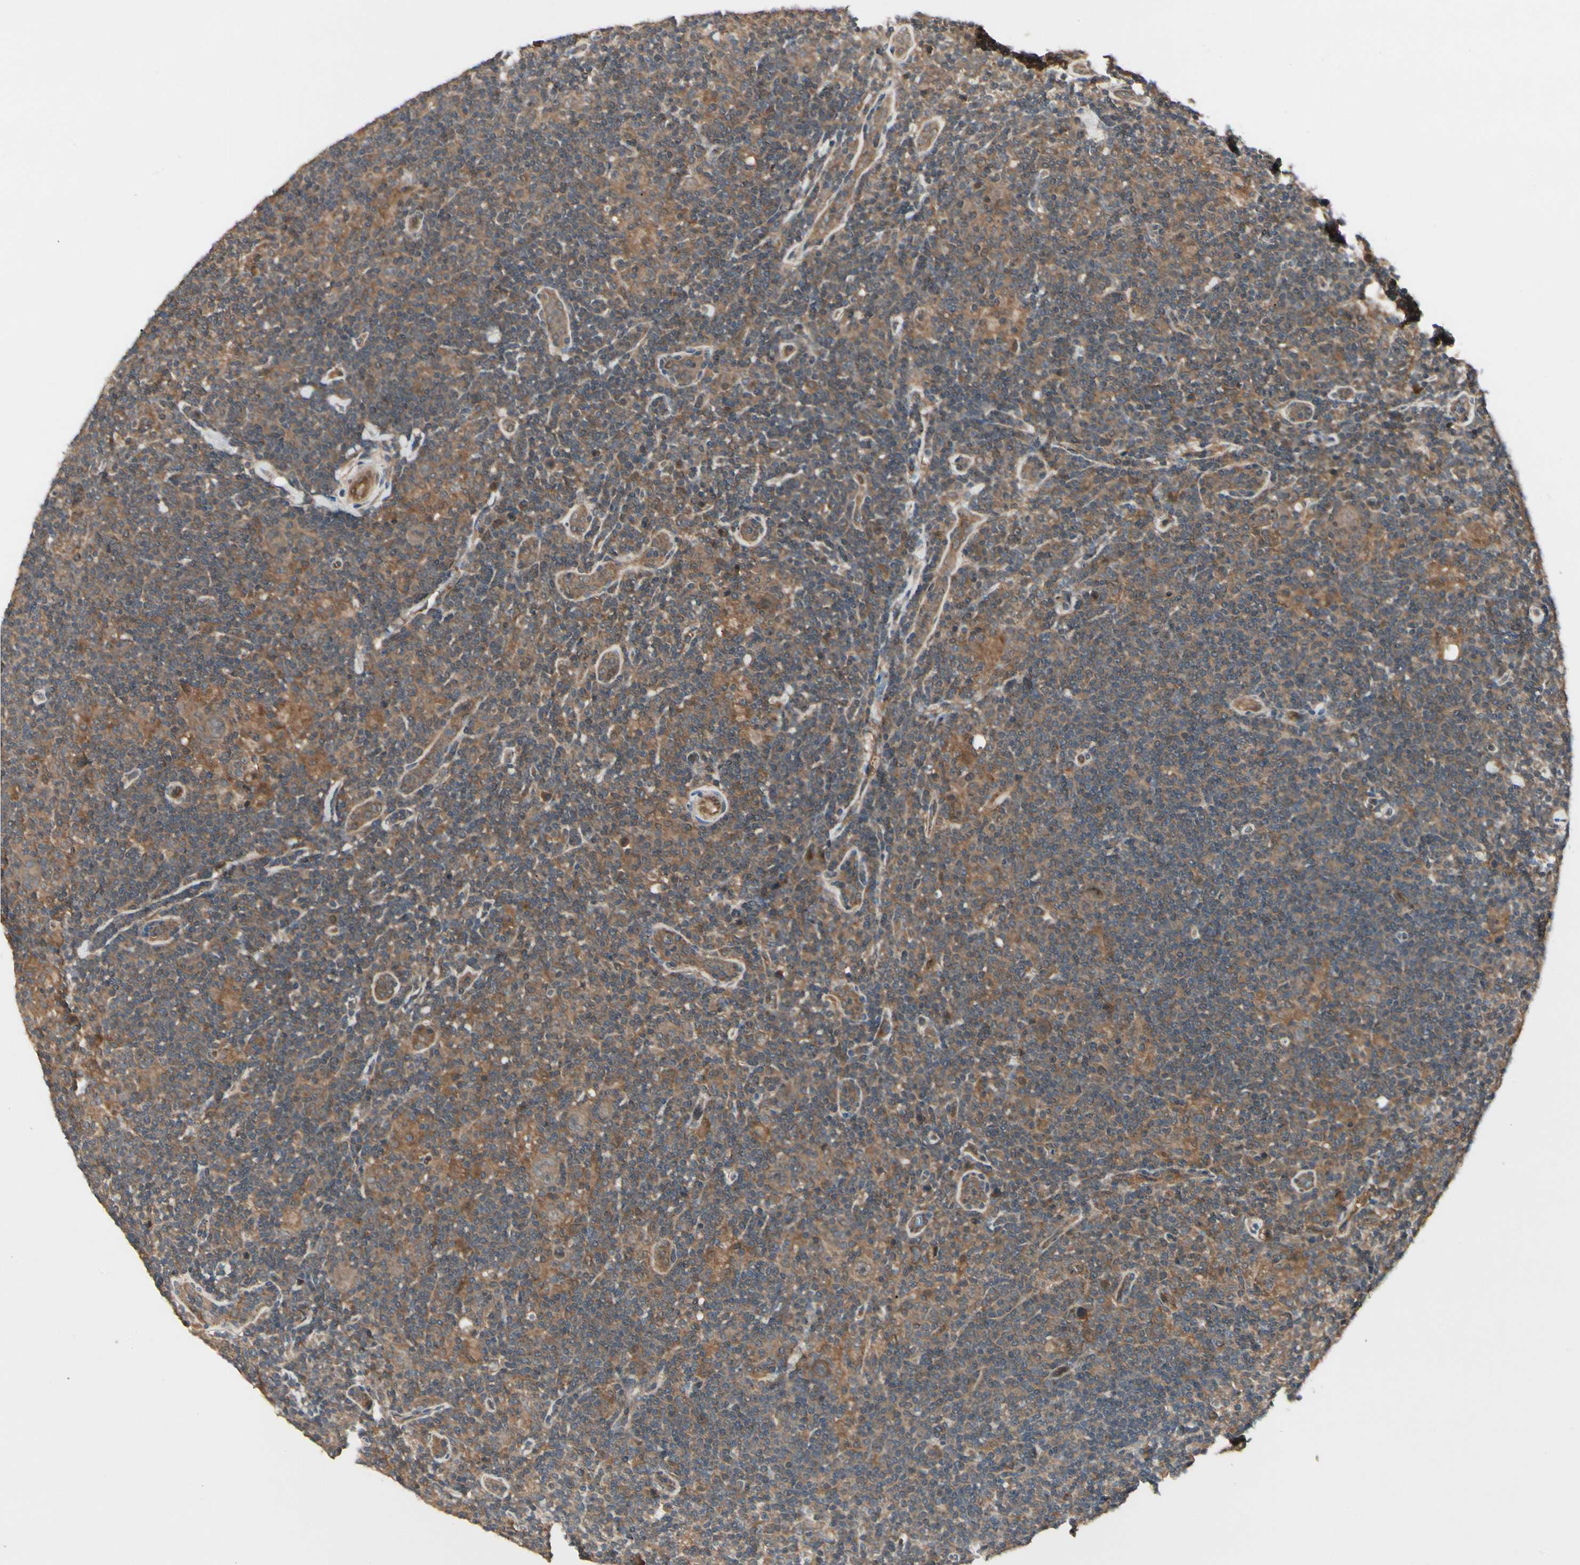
{"staining": {"intensity": "moderate", "quantity": ">75%", "location": "cytoplasmic/membranous"}, "tissue": "lymphoma", "cell_type": "Tumor cells", "image_type": "cancer", "snomed": [{"axis": "morphology", "description": "Hodgkin's disease, NOS"}, {"axis": "topography", "description": "Lymph node"}], "caption": "Brown immunohistochemical staining in Hodgkin's disease exhibits moderate cytoplasmic/membranous staining in approximately >75% of tumor cells.", "gene": "RNF14", "patient": {"sex": "female", "age": 57}}